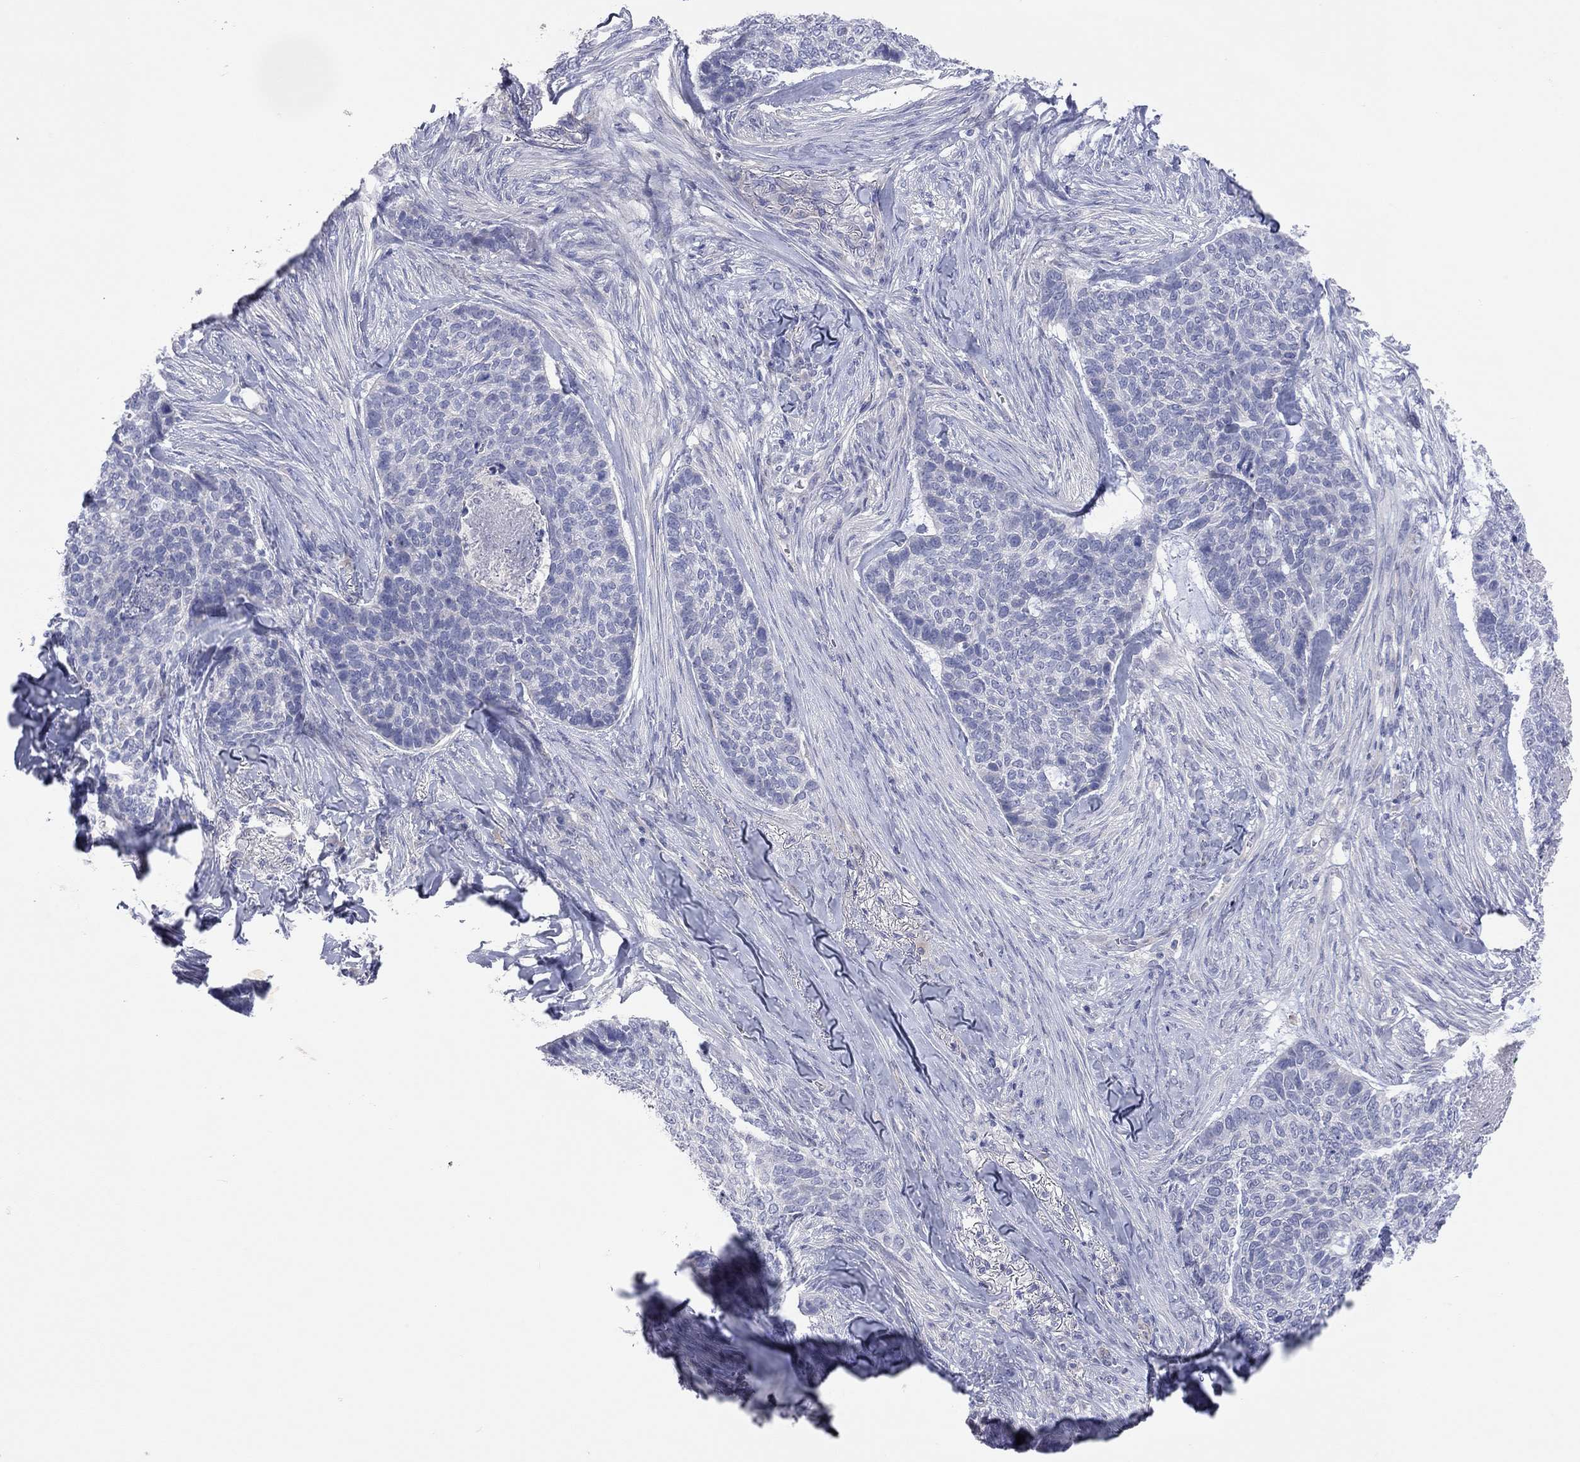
{"staining": {"intensity": "negative", "quantity": "none", "location": "none"}, "tissue": "skin cancer", "cell_type": "Tumor cells", "image_type": "cancer", "snomed": [{"axis": "morphology", "description": "Basal cell carcinoma"}, {"axis": "topography", "description": "Skin"}], "caption": "A high-resolution micrograph shows IHC staining of basal cell carcinoma (skin), which shows no significant expression in tumor cells.", "gene": "KCNB1", "patient": {"sex": "female", "age": 69}}